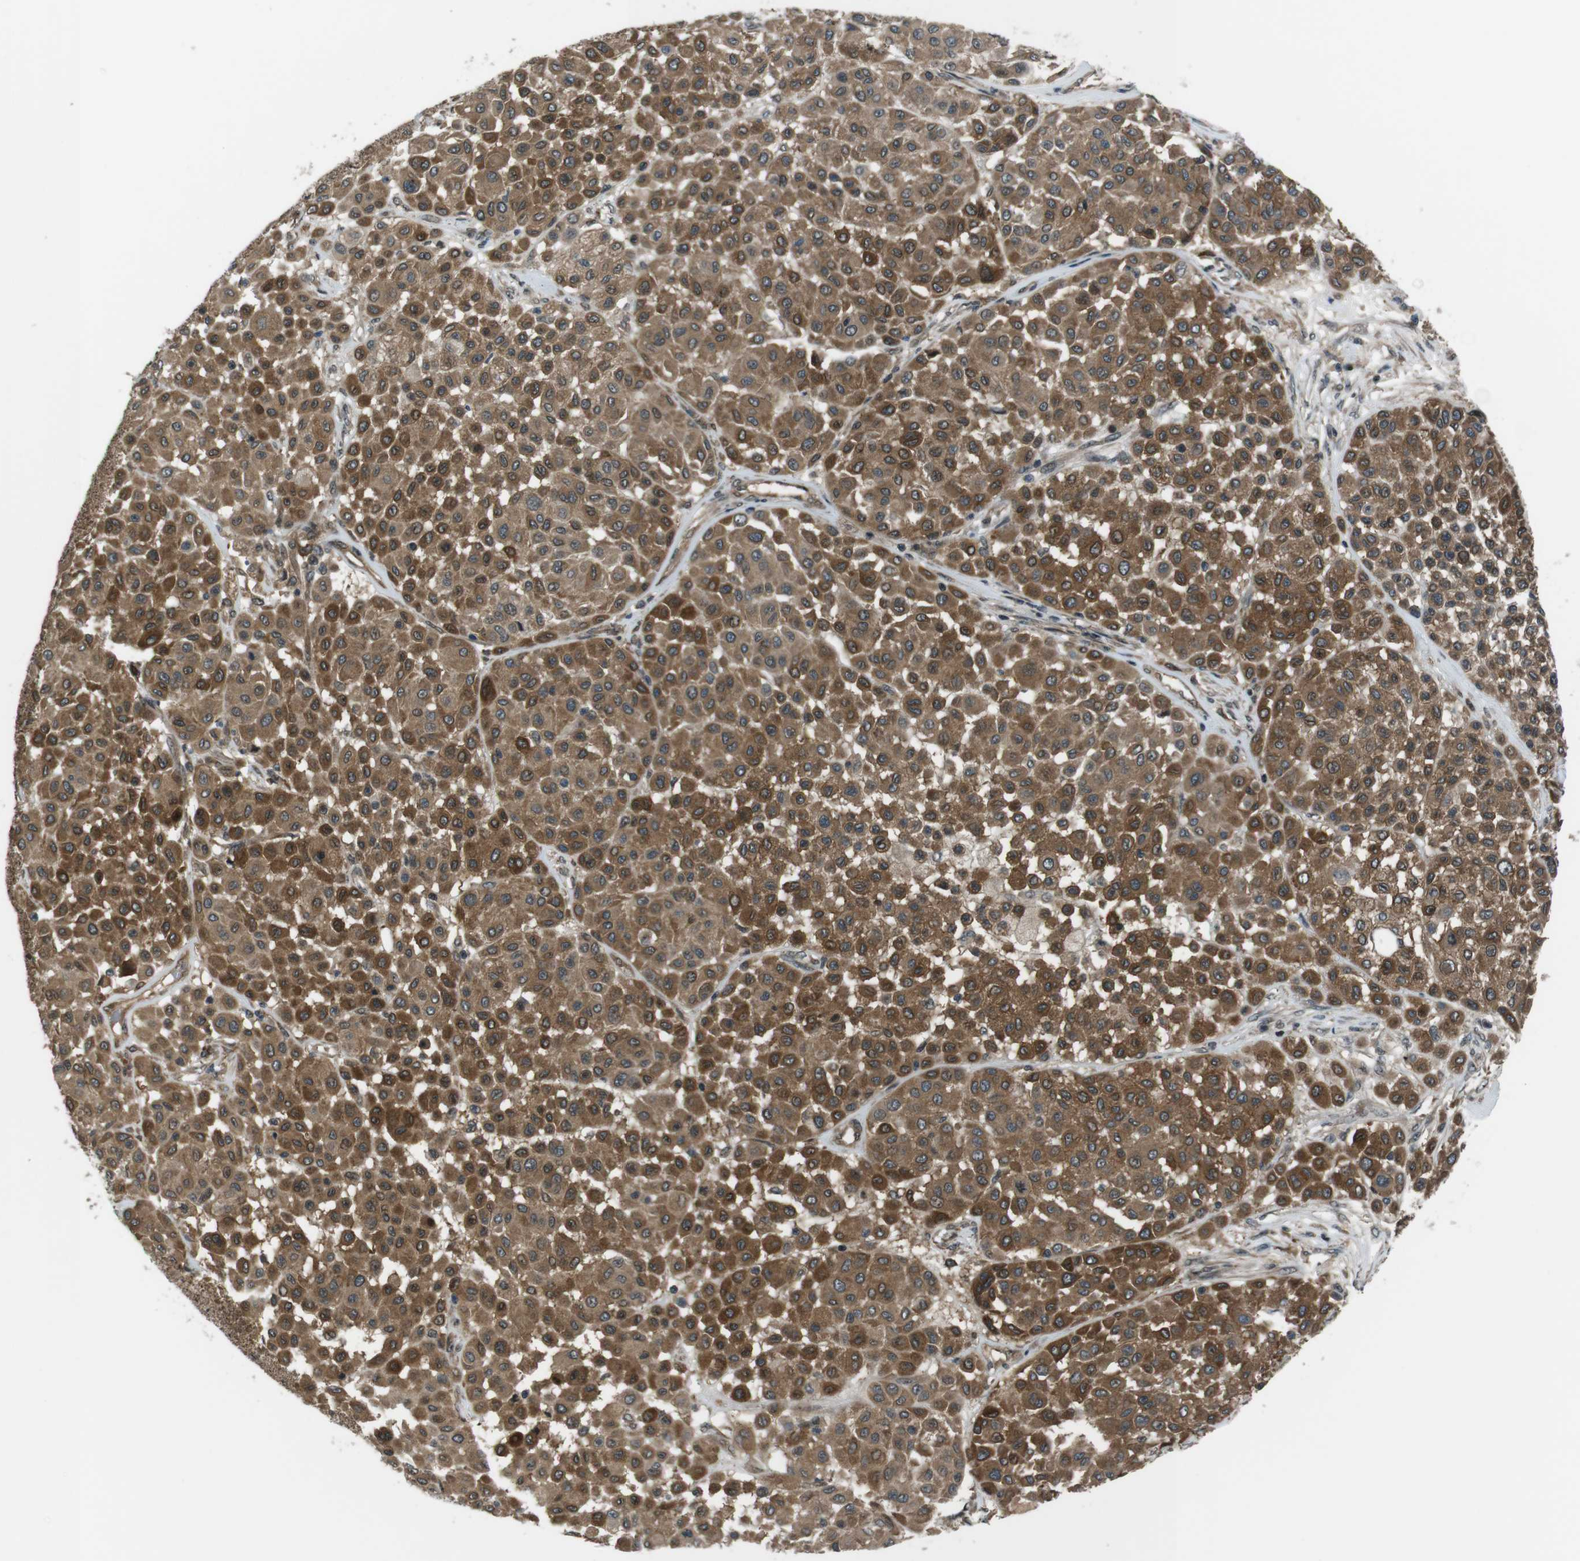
{"staining": {"intensity": "moderate", "quantity": ">75%", "location": "cytoplasmic/membranous"}, "tissue": "melanoma", "cell_type": "Tumor cells", "image_type": "cancer", "snomed": [{"axis": "morphology", "description": "Malignant melanoma, Metastatic site"}, {"axis": "topography", "description": "Soft tissue"}], "caption": "Immunohistochemical staining of melanoma exhibits medium levels of moderate cytoplasmic/membranous positivity in about >75% of tumor cells. The staining was performed using DAB, with brown indicating positive protein expression. Nuclei are stained blue with hematoxylin.", "gene": "TIAM2", "patient": {"sex": "male", "age": 41}}